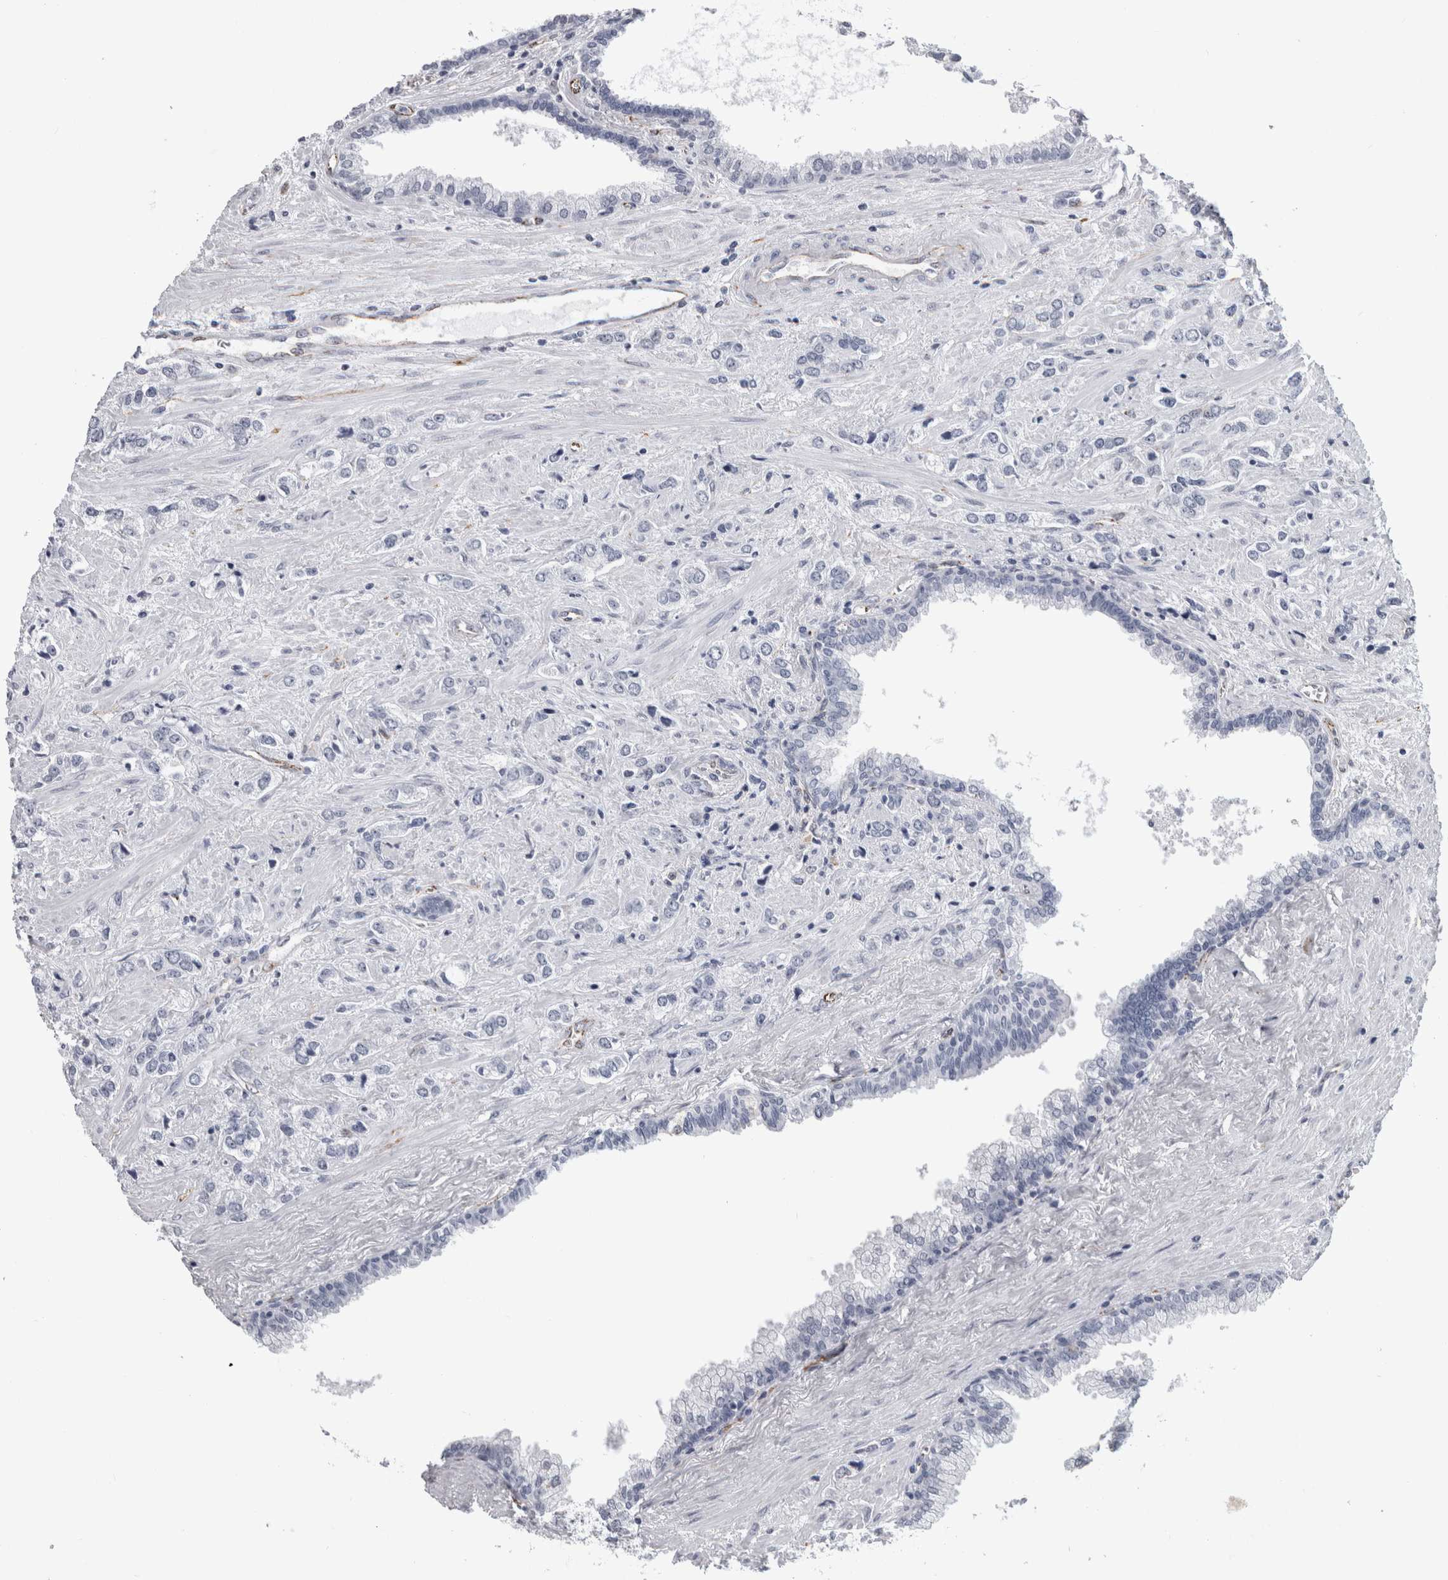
{"staining": {"intensity": "negative", "quantity": "none", "location": "none"}, "tissue": "prostate cancer", "cell_type": "Tumor cells", "image_type": "cancer", "snomed": [{"axis": "morphology", "description": "Adenocarcinoma, High grade"}, {"axis": "topography", "description": "Prostate"}], "caption": "Prostate cancer (high-grade adenocarcinoma) stained for a protein using immunohistochemistry shows no staining tumor cells.", "gene": "ACOT7", "patient": {"sex": "male", "age": 66}}